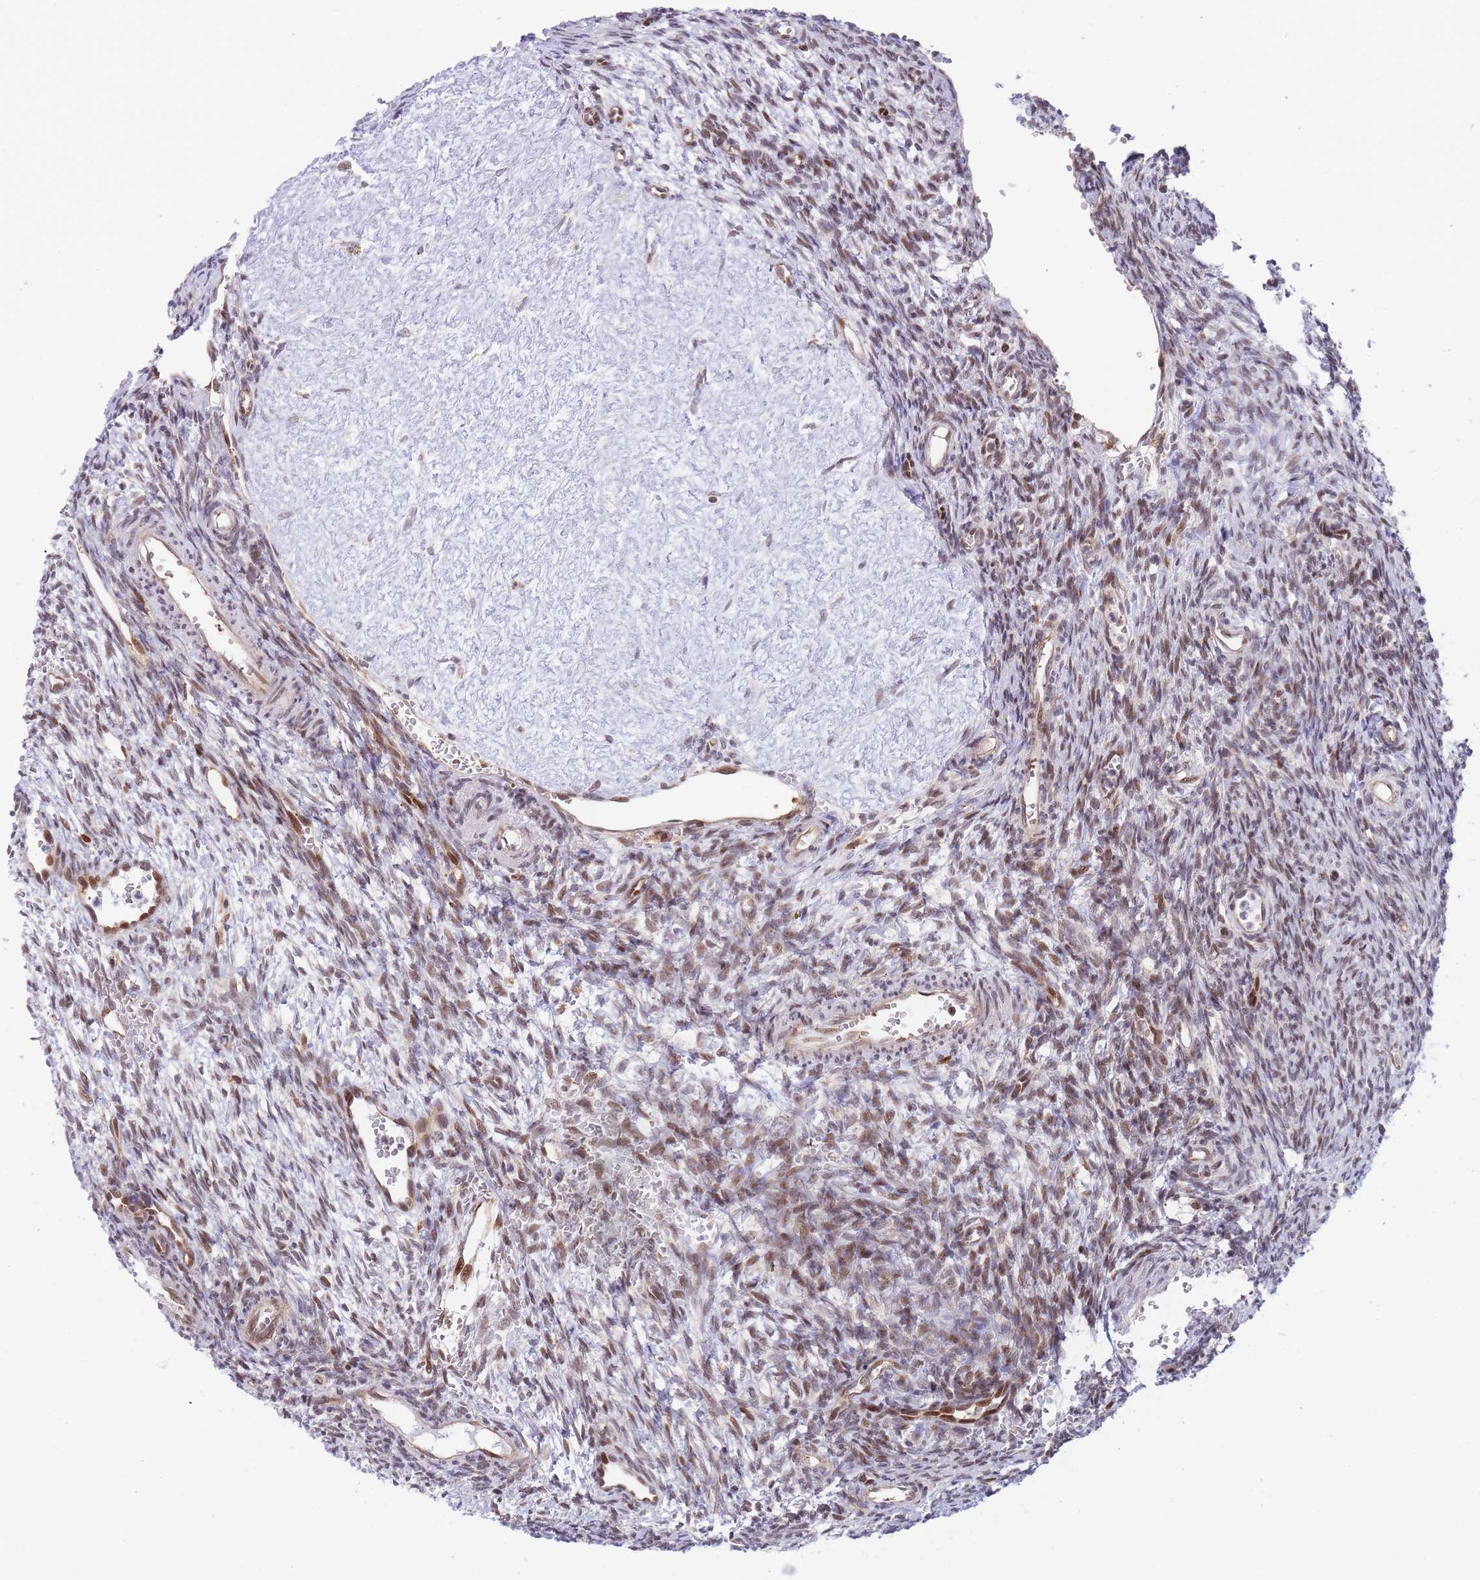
{"staining": {"intensity": "moderate", "quantity": "25%-75%", "location": "nuclear"}, "tissue": "ovary", "cell_type": "Ovarian stroma cells", "image_type": "normal", "snomed": [{"axis": "morphology", "description": "Normal tissue, NOS"}, {"axis": "topography", "description": "Ovary"}], "caption": "Immunohistochemistry micrograph of unremarkable ovary: ovary stained using immunohistochemistry (IHC) shows medium levels of moderate protein expression localized specifically in the nuclear of ovarian stroma cells, appearing as a nuclear brown color.", "gene": "BOD1L1", "patient": {"sex": "female", "age": 39}}